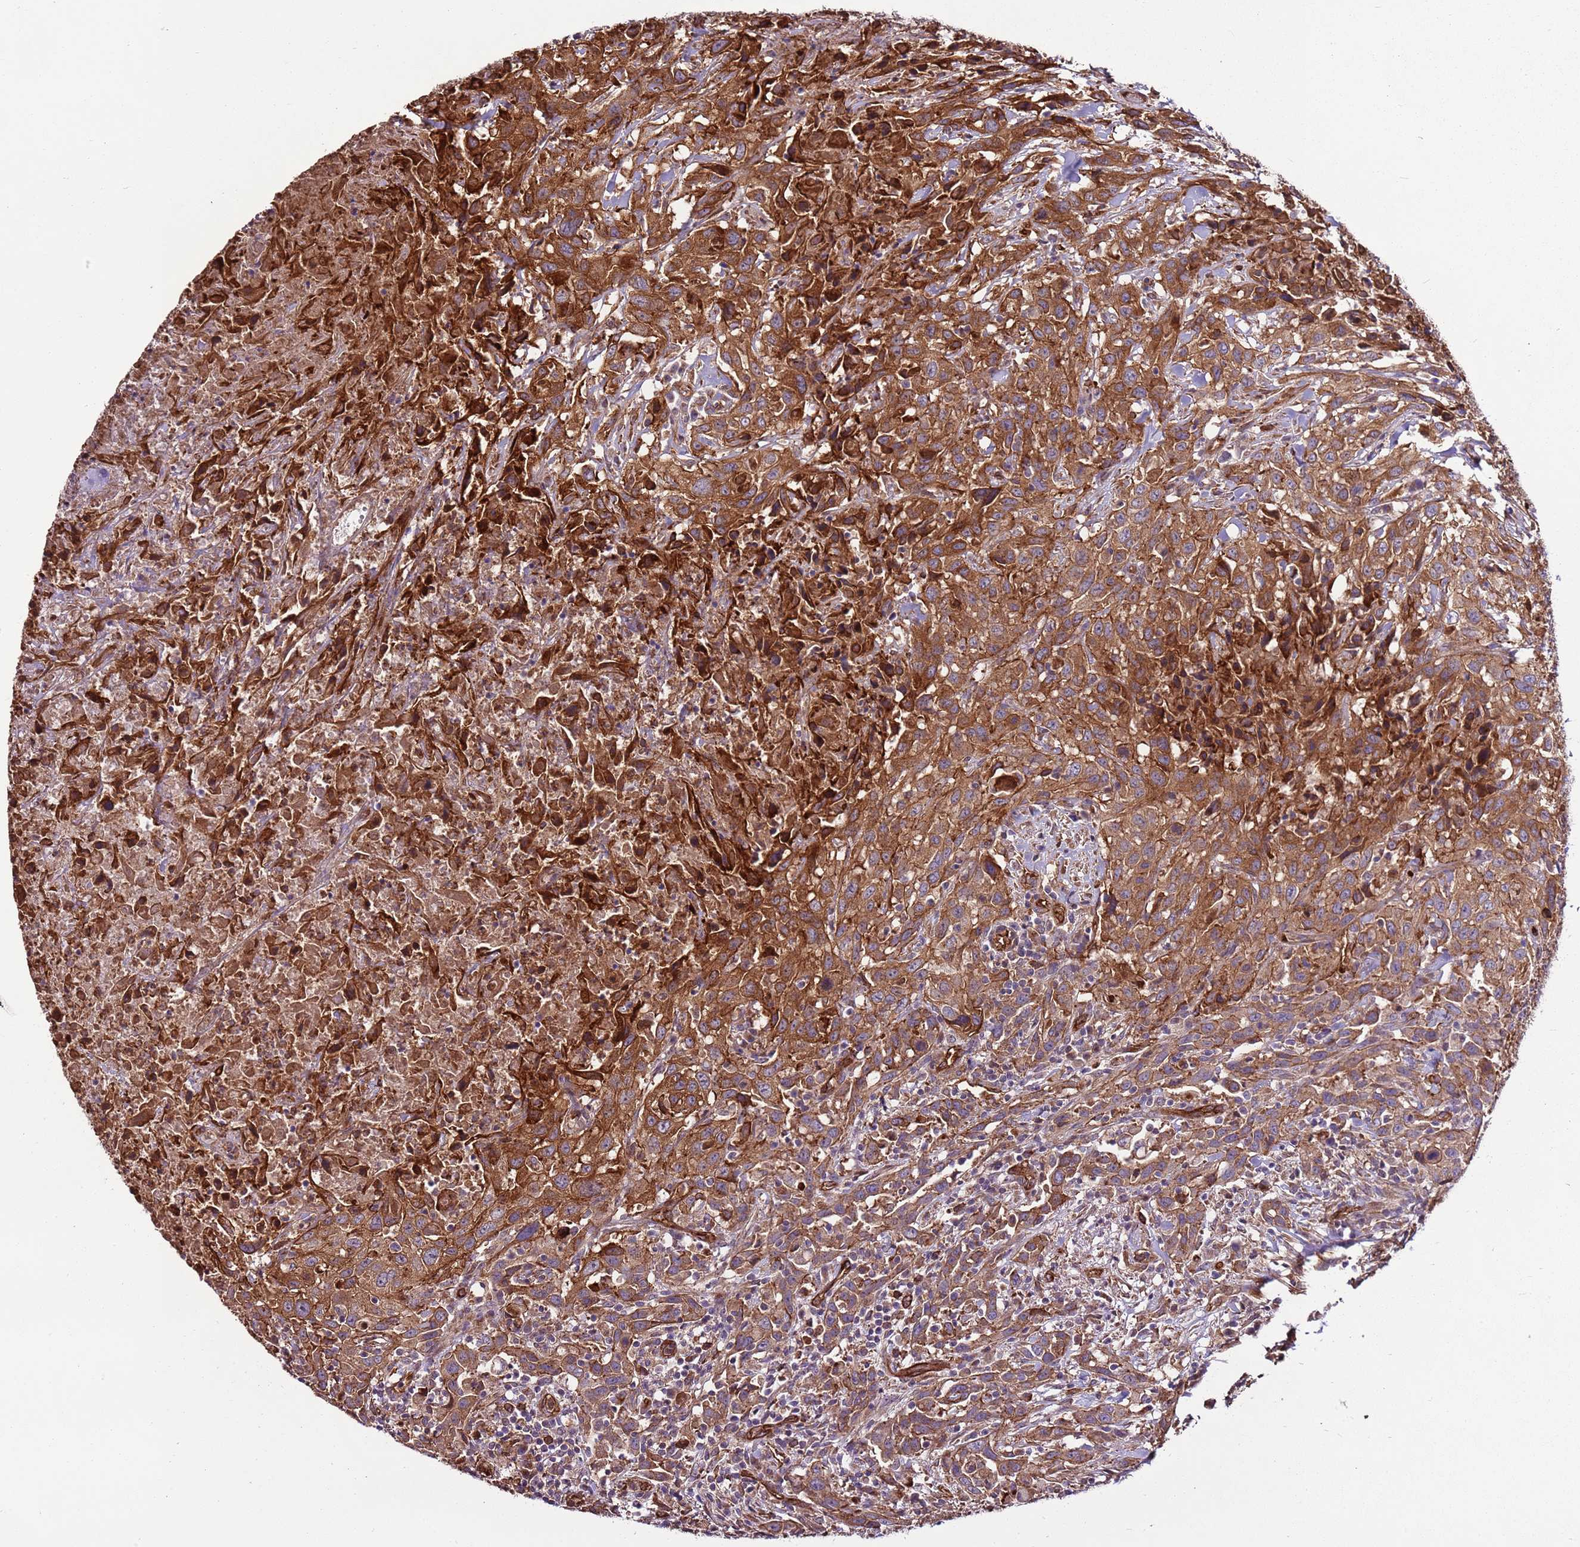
{"staining": {"intensity": "strong", "quantity": "25%-75%", "location": "cytoplasmic/membranous"}, "tissue": "urothelial cancer", "cell_type": "Tumor cells", "image_type": "cancer", "snomed": [{"axis": "morphology", "description": "Urothelial carcinoma, High grade"}, {"axis": "topography", "description": "Urinary bladder"}], "caption": "There is high levels of strong cytoplasmic/membranous positivity in tumor cells of urothelial carcinoma (high-grade), as demonstrated by immunohistochemical staining (brown color).", "gene": "ZNF827", "patient": {"sex": "male", "age": 61}}